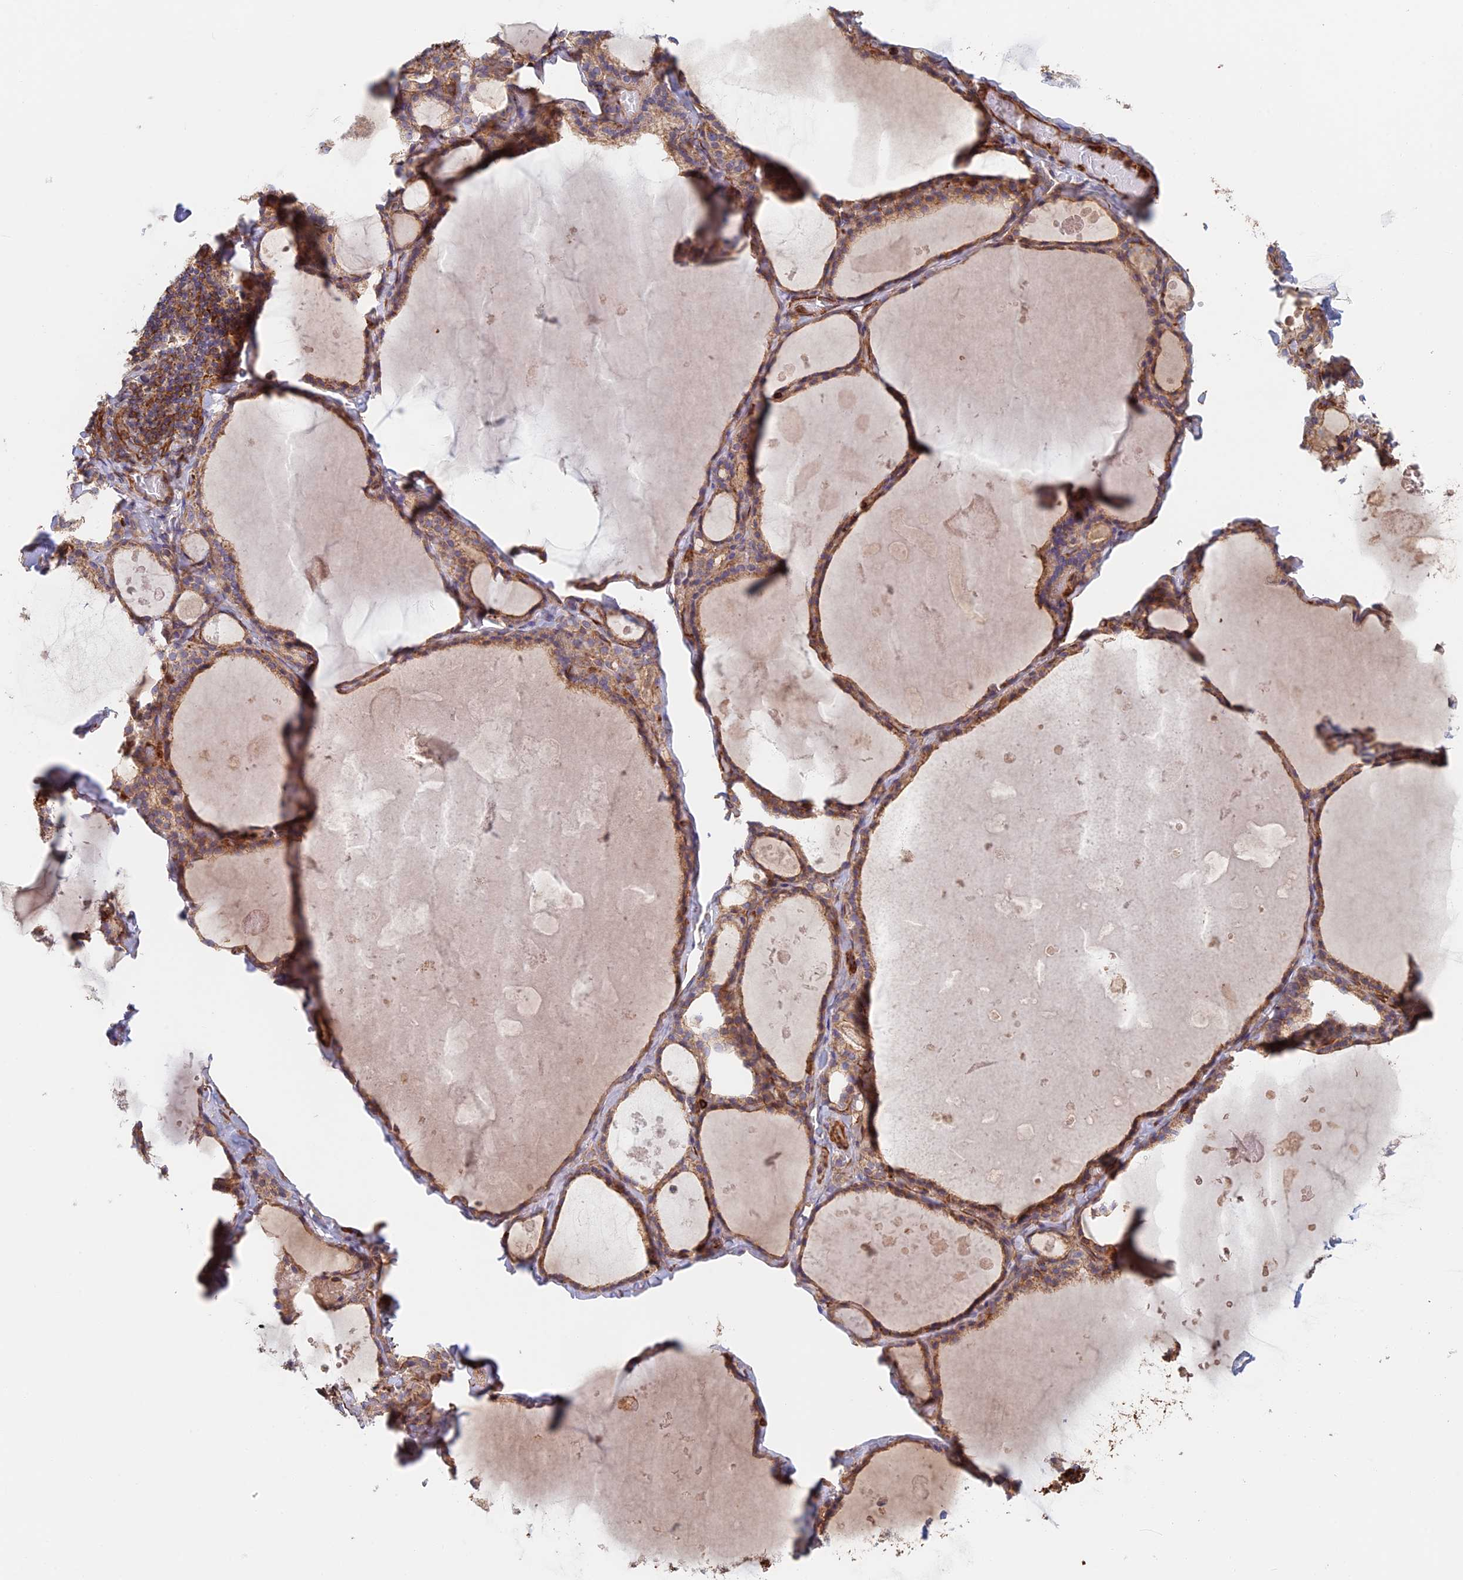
{"staining": {"intensity": "moderate", "quantity": ">75%", "location": "cytoplasmic/membranous"}, "tissue": "thyroid gland", "cell_type": "Glandular cells", "image_type": "normal", "snomed": [{"axis": "morphology", "description": "Normal tissue, NOS"}, {"axis": "topography", "description": "Thyroid gland"}], "caption": "A micrograph of thyroid gland stained for a protein reveals moderate cytoplasmic/membranous brown staining in glandular cells. (brown staining indicates protein expression, while blue staining denotes nuclei).", "gene": "PAK4", "patient": {"sex": "male", "age": 56}}